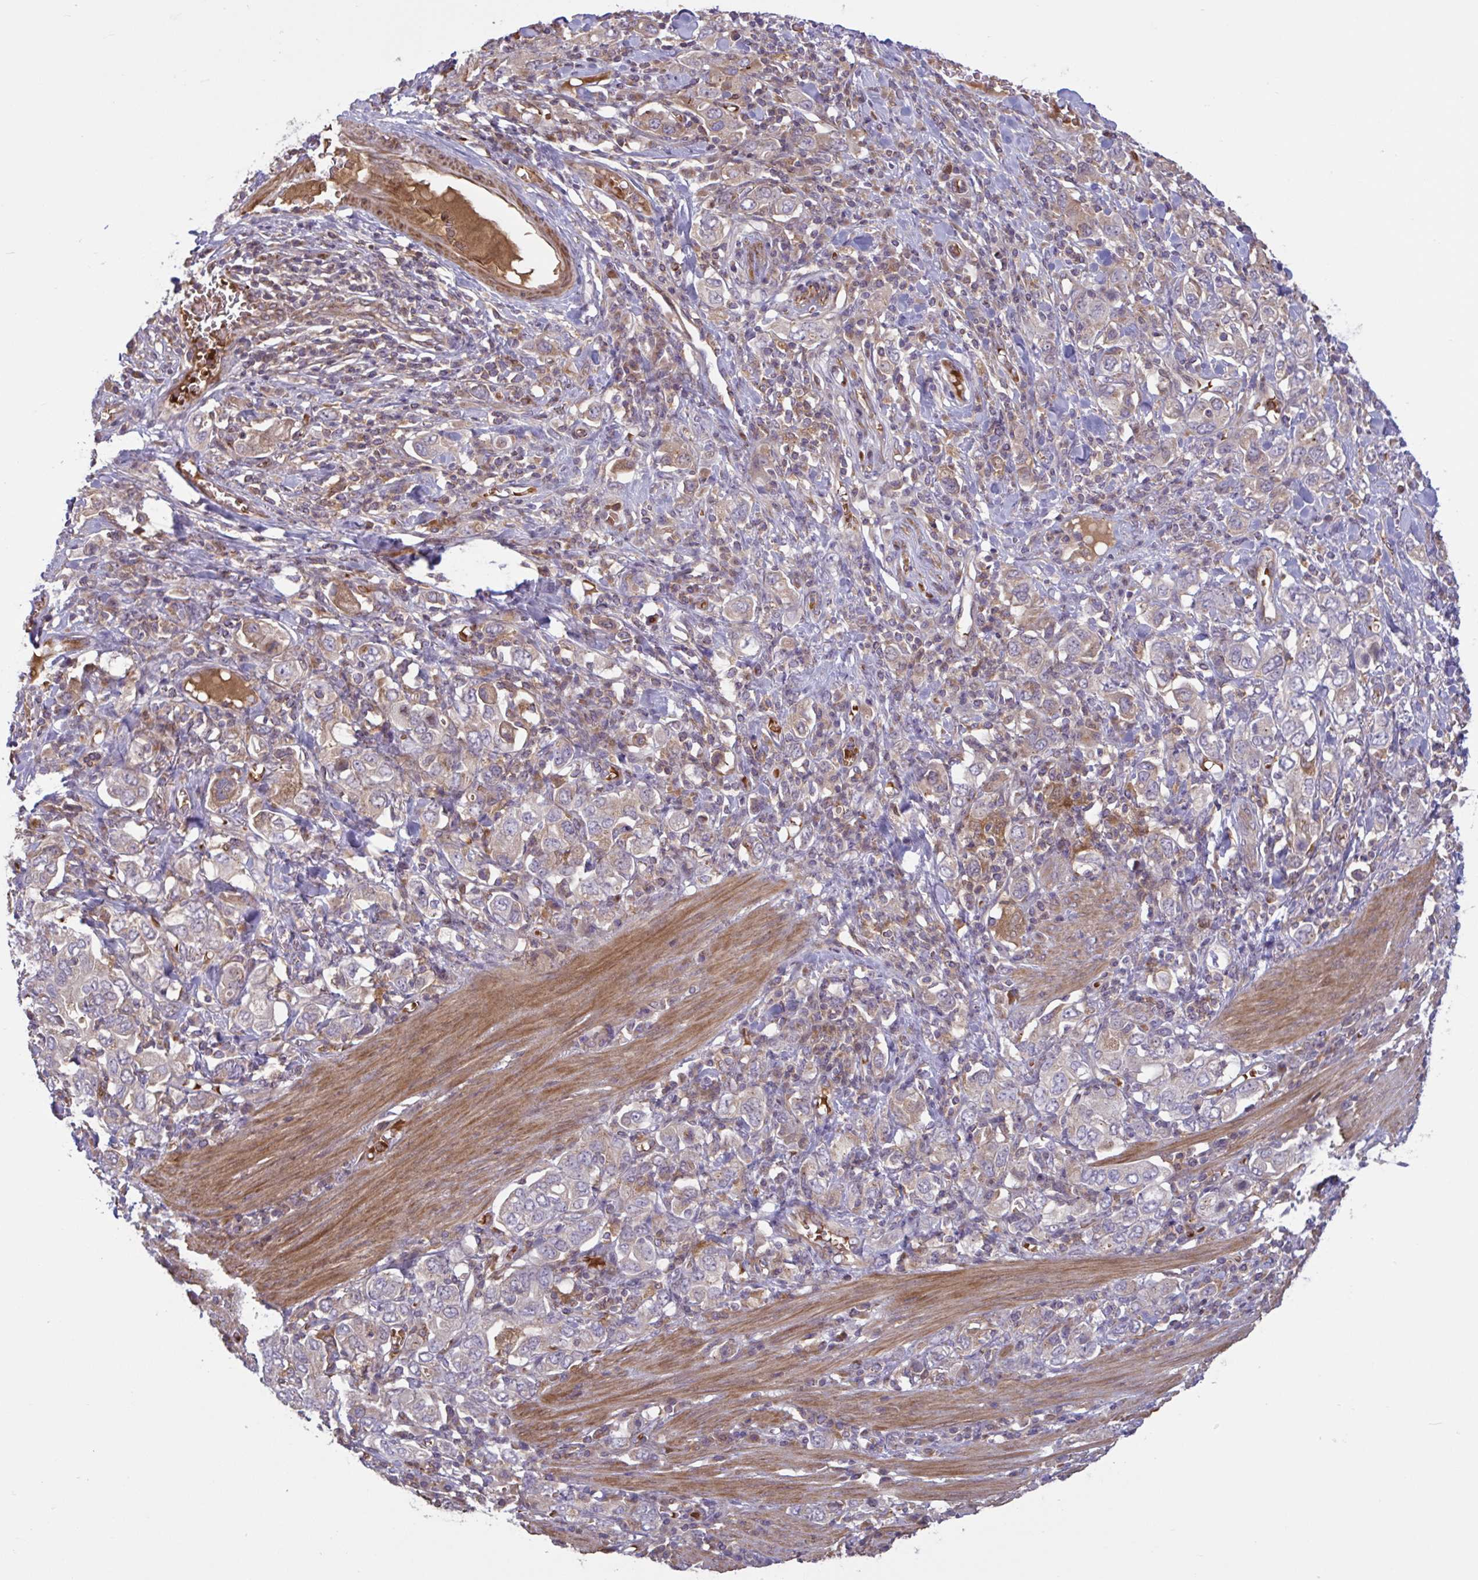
{"staining": {"intensity": "weak", "quantity": "<25%", "location": "cytoplasmic/membranous"}, "tissue": "stomach cancer", "cell_type": "Tumor cells", "image_type": "cancer", "snomed": [{"axis": "morphology", "description": "Adenocarcinoma, NOS"}, {"axis": "topography", "description": "Stomach, upper"}, {"axis": "topography", "description": "Stomach"}], "caption": "Protein analysis of stomach adenocarcinoma displays no significant positivity in tumor cells.", "gene": "IL1R1", "patient": {"sex": "male", "age": 62}}